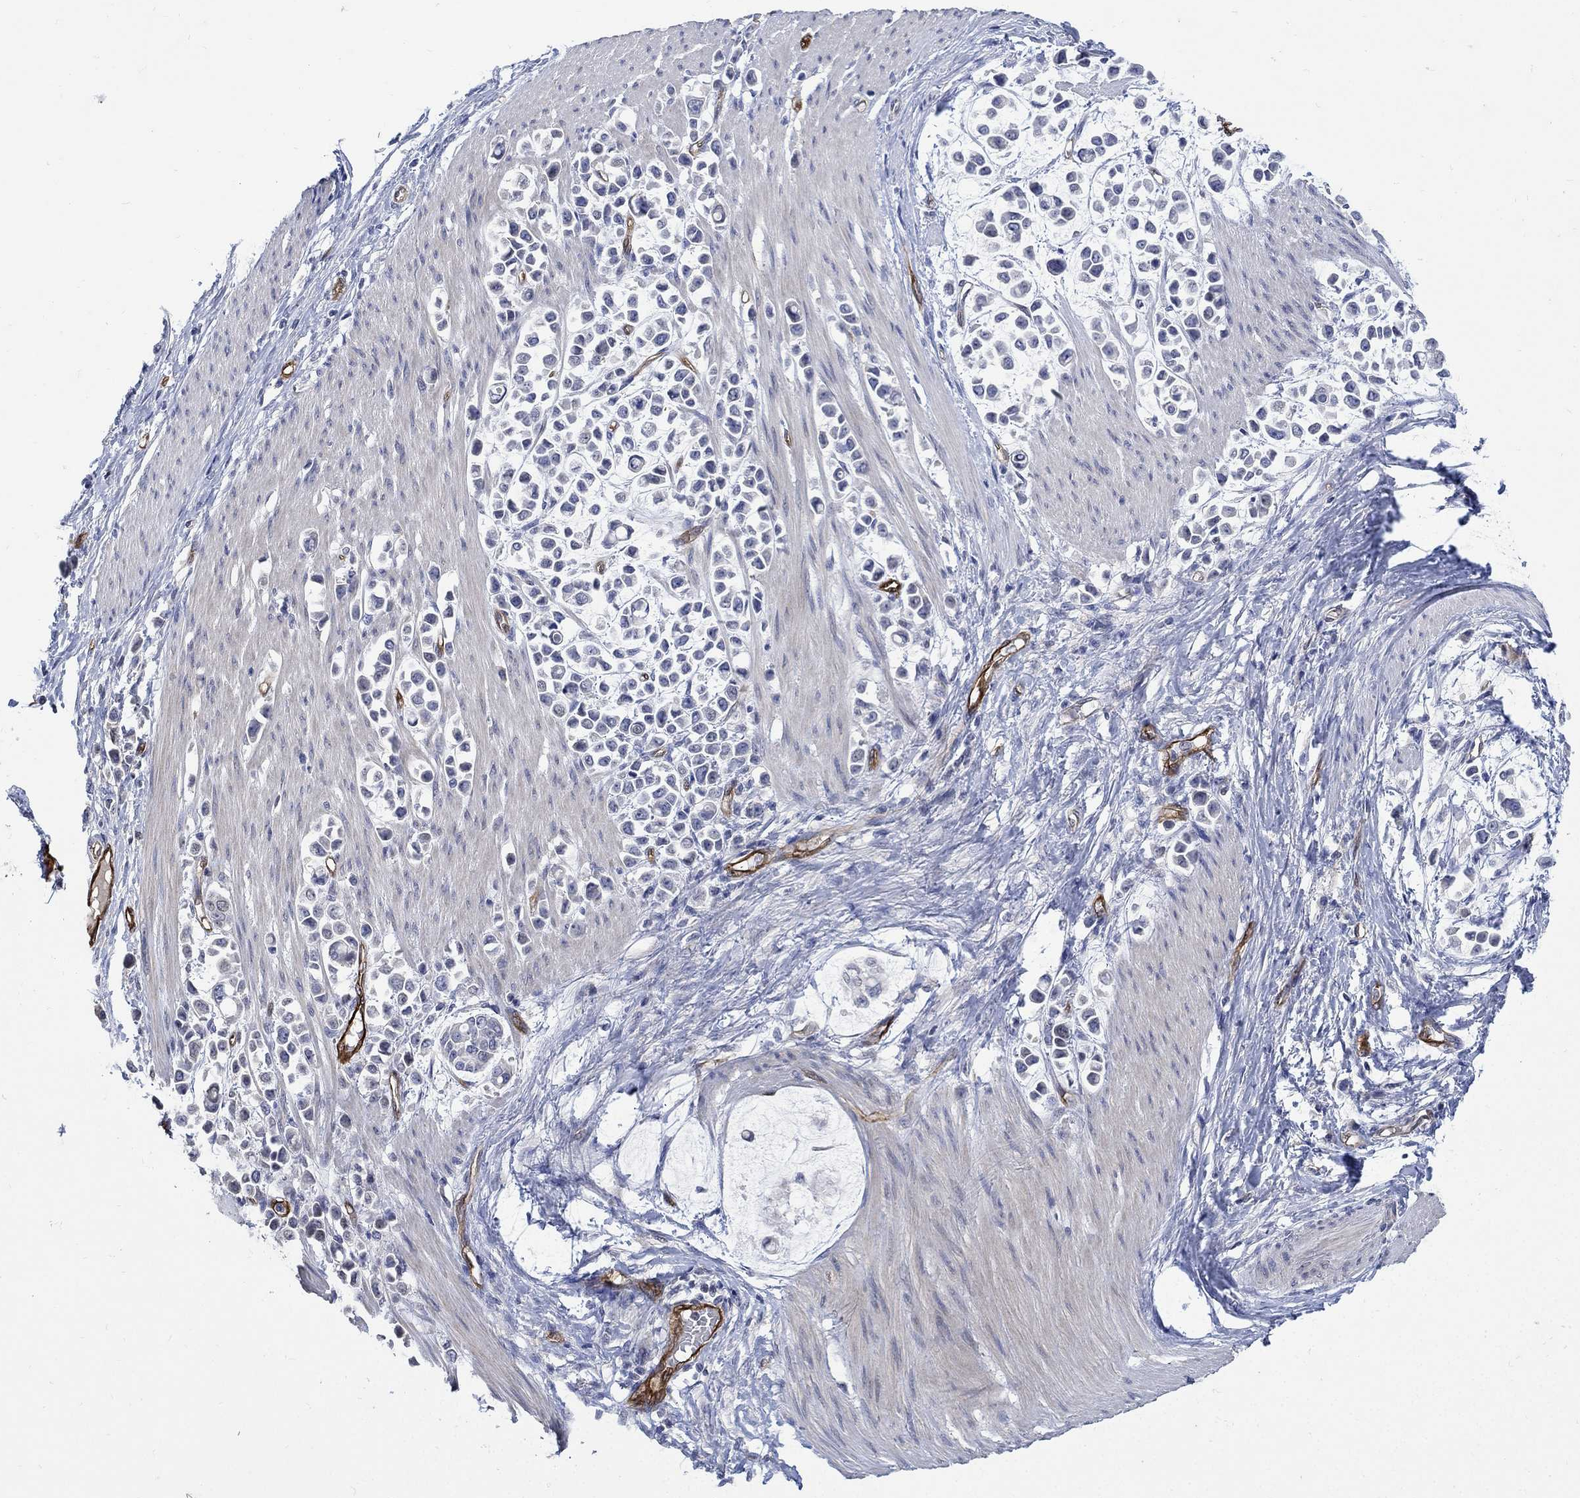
{"staining": {"intensity": "negative", "quantity": "none", "location": "none"}, "tissue": "stomach cancer", "cell_type": "Tumor cells", "image_type": "cancer", "snomed": [{"axis": "morphology", "description": "Adenocarcinoma, NOS"}, {"axis": "topography", "description": "Stomach"}], "caption": "Image shows no significant protein expression in tumor cells of stomach cancer.", "gene": "TGM2", "patient": {"sex": "male", "age": 82}}